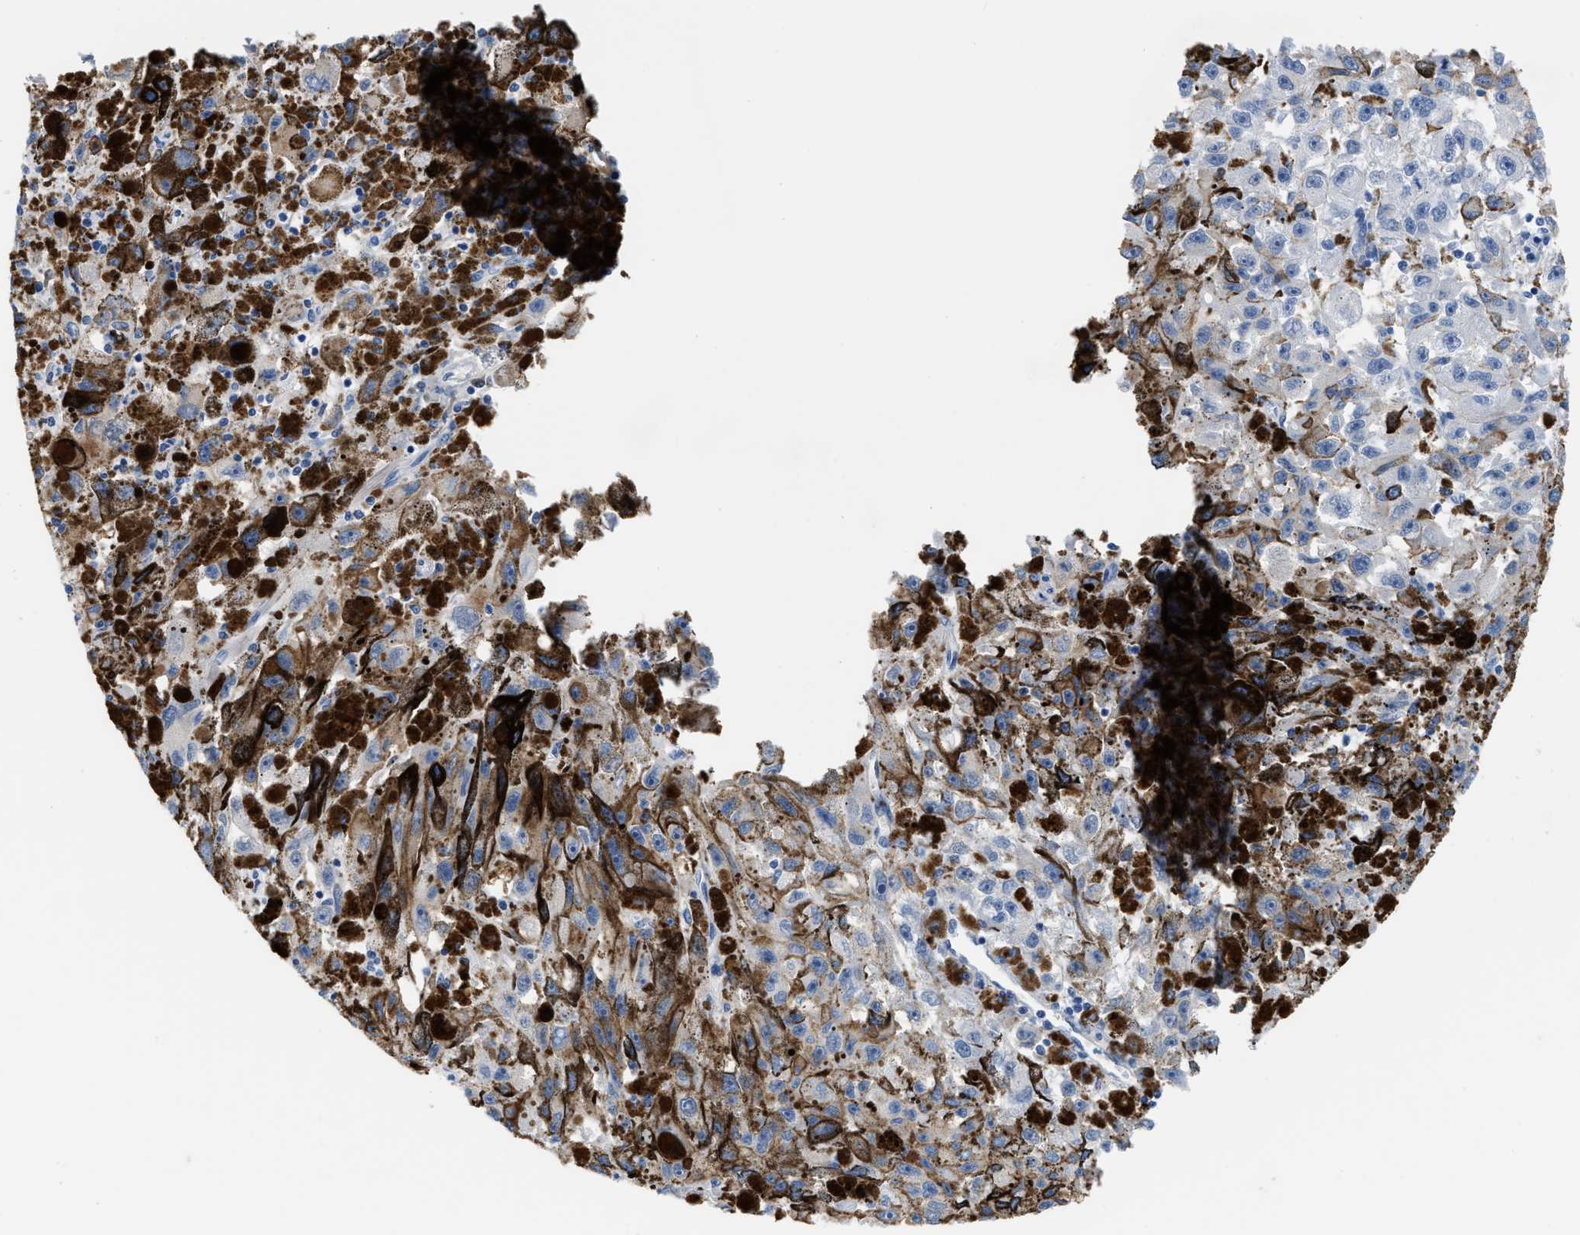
{"staining": {"intensity": "negative", "quantity": "none", "location": "none"}, "tissue": "melanoma", "cell_type": "Tumor cells", "image_type": "cancer", "snomed": [{"axis": "morphology", "description": "Malignant melanoma, NOS"}, {"axis": "topography", "description": "Skin"}], "caption": "Tumor cells are negative for brown protein staining in malignant melanoma.", "gene": "OR9K2", "patient": {"sex": "female", "age": 104}}